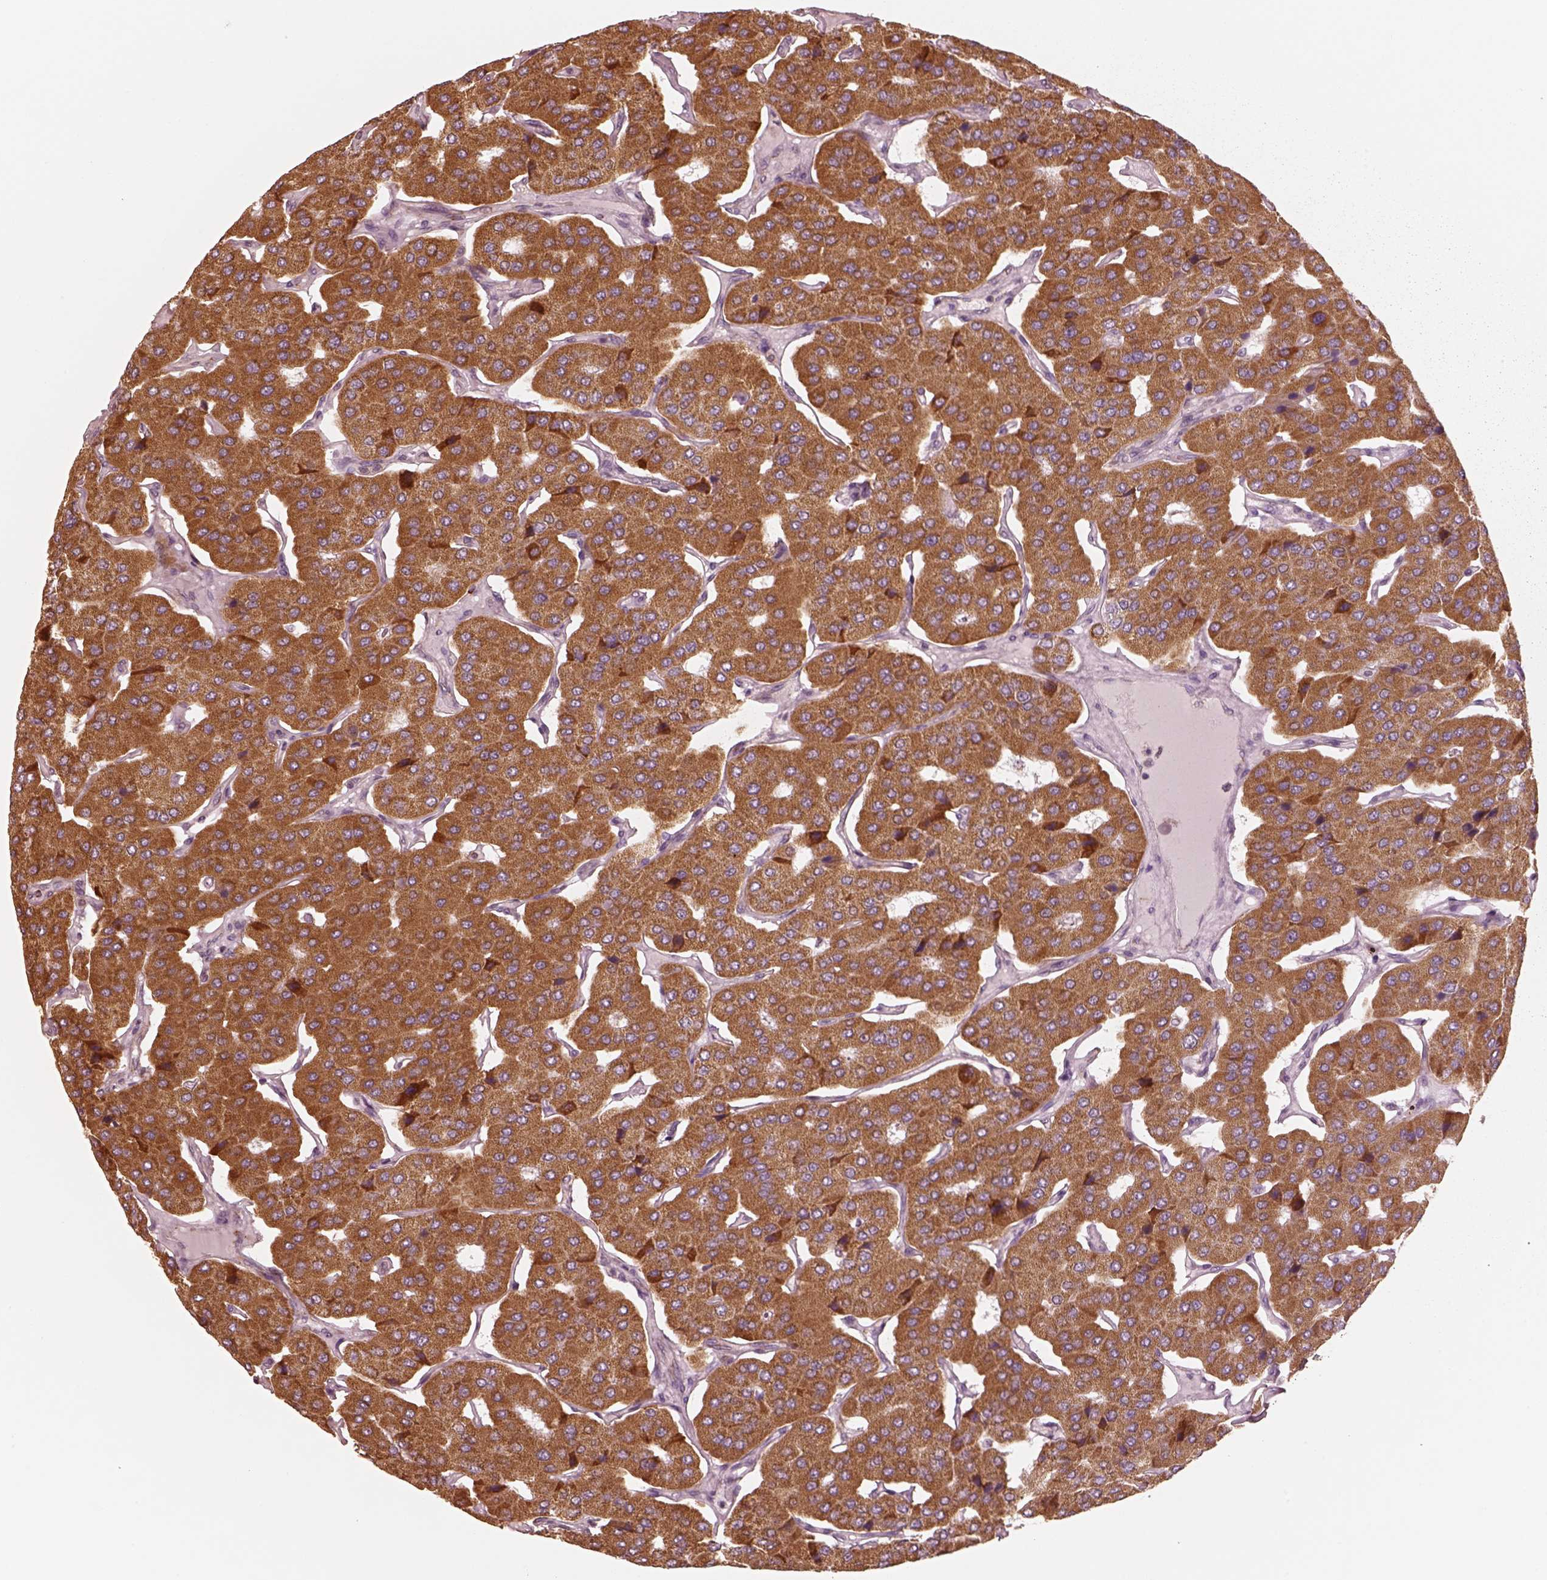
{"staining": {"intensity": "strong", "quantity": ">75%", "location": "cytoplasmic/membranous"}, "tissue": "parathyroid gland", "cell_type": "Glandular cells", "image_type": "normal", "snomed": [{"axis": "morphology", "description": "Normal tissue, NOS"}, {"axis": "morphology", "description": "Adenoma, NOS"}, {"axis": "topography", "description": "Parathyroid gland"}], "caption": "DAB immunohistochemical staining of unremarkable parathyroid gland demonstrates strong cytoplasmic/membranous protein positivity in approximately >75% of glandular cells. (Brightfield microscopy of DAB IHC at high magnification).", "gene": "ENTPD6", "patient": {"sex": "female", "age": 86}}